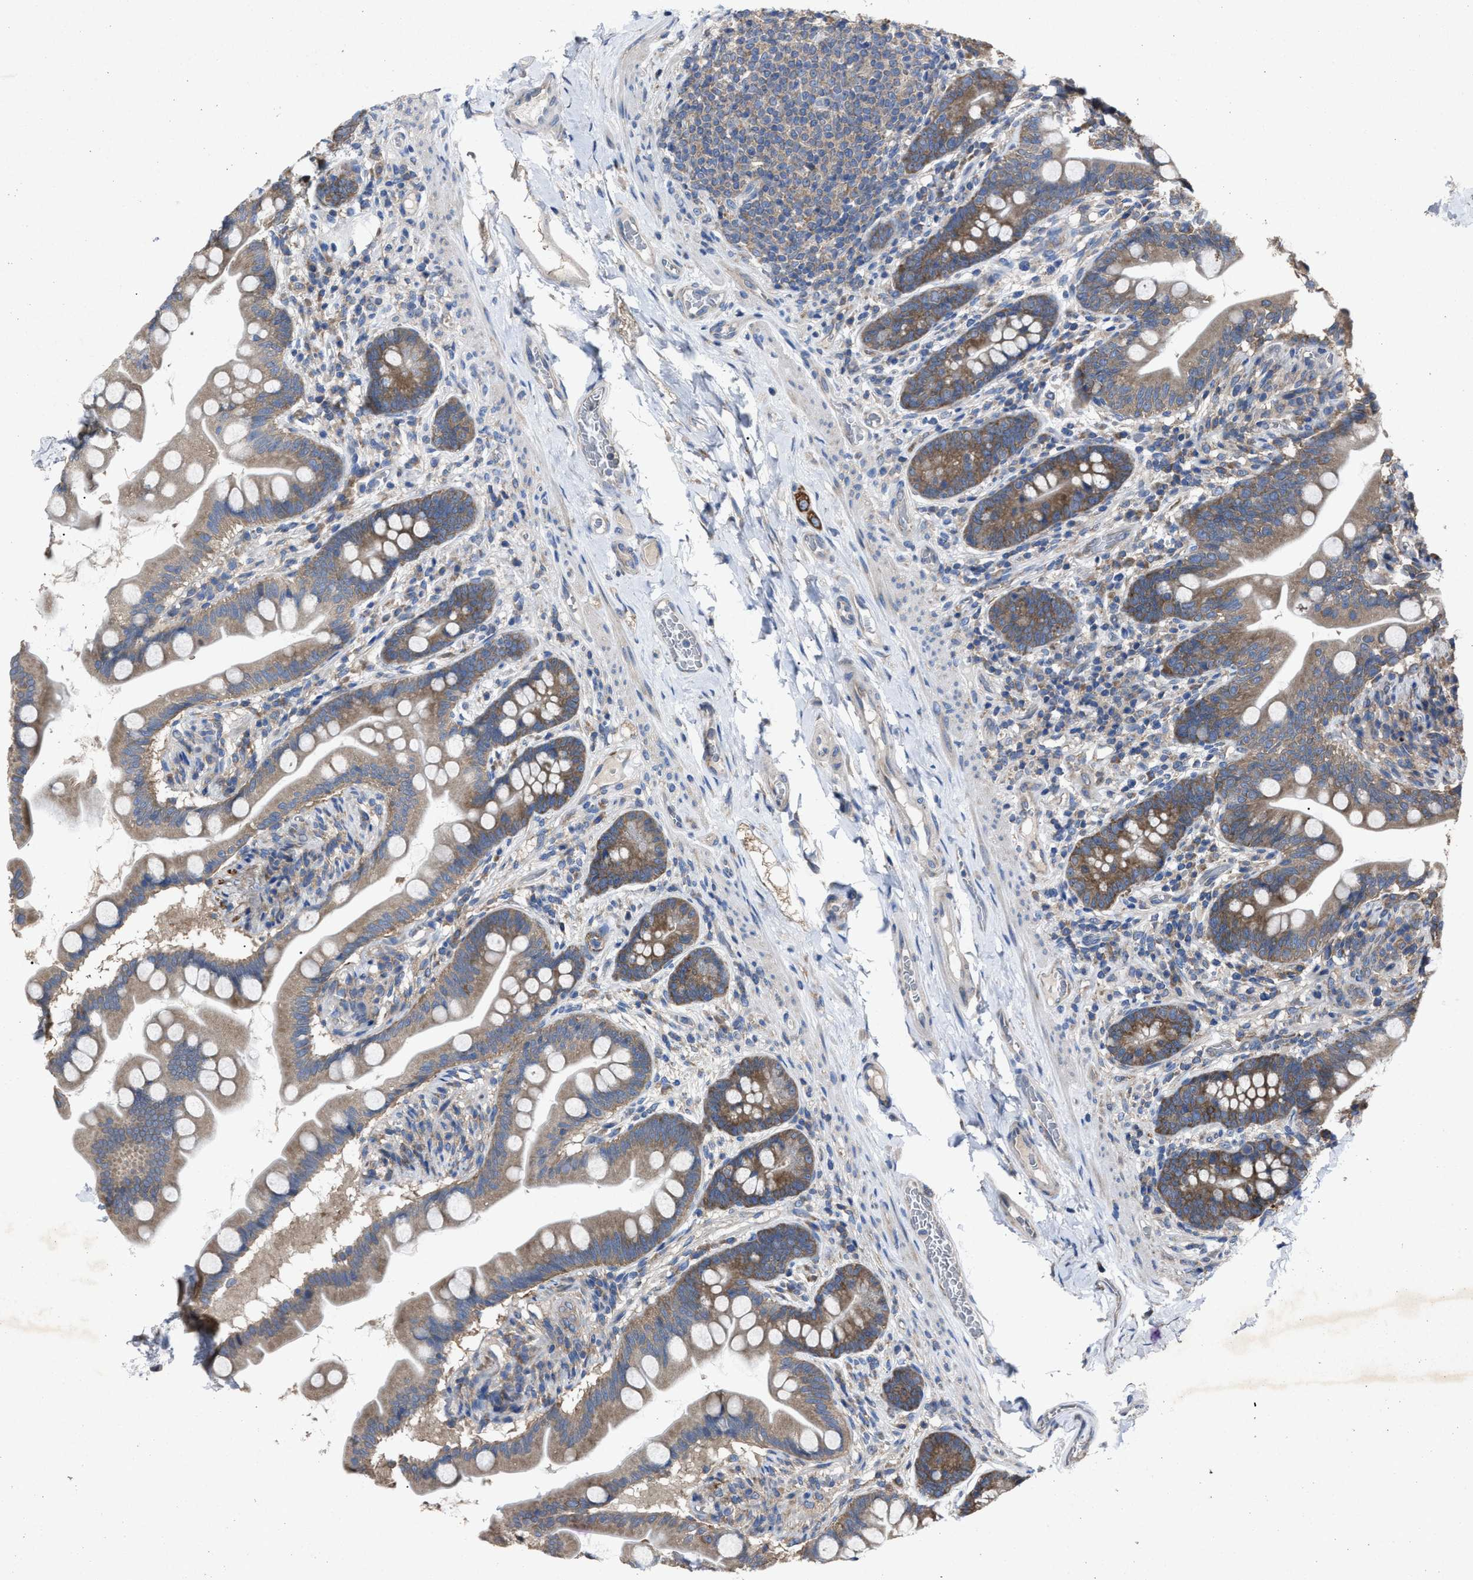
{"staining": {"intensity": "moderate", "quantity": "25%-75%", "location": "cytoplasmic/membranous"}, "tissue": "small intestine", "cell_type": "Glandular cells", "image_type": "normal", "snomed": [{"axis": "morphology", "description": "Normal tissue, NOS"}, {"axis": "topography", "description": "Small intestine"}], "caption": "Small intestine stained with DAB IHC demonstrates medium levels of moderate cytoplasmic/membranous staining in about 25%-75% of glandular cells.", "gene": "UPF1", "patient": {"sex": "female", "age": 56}}